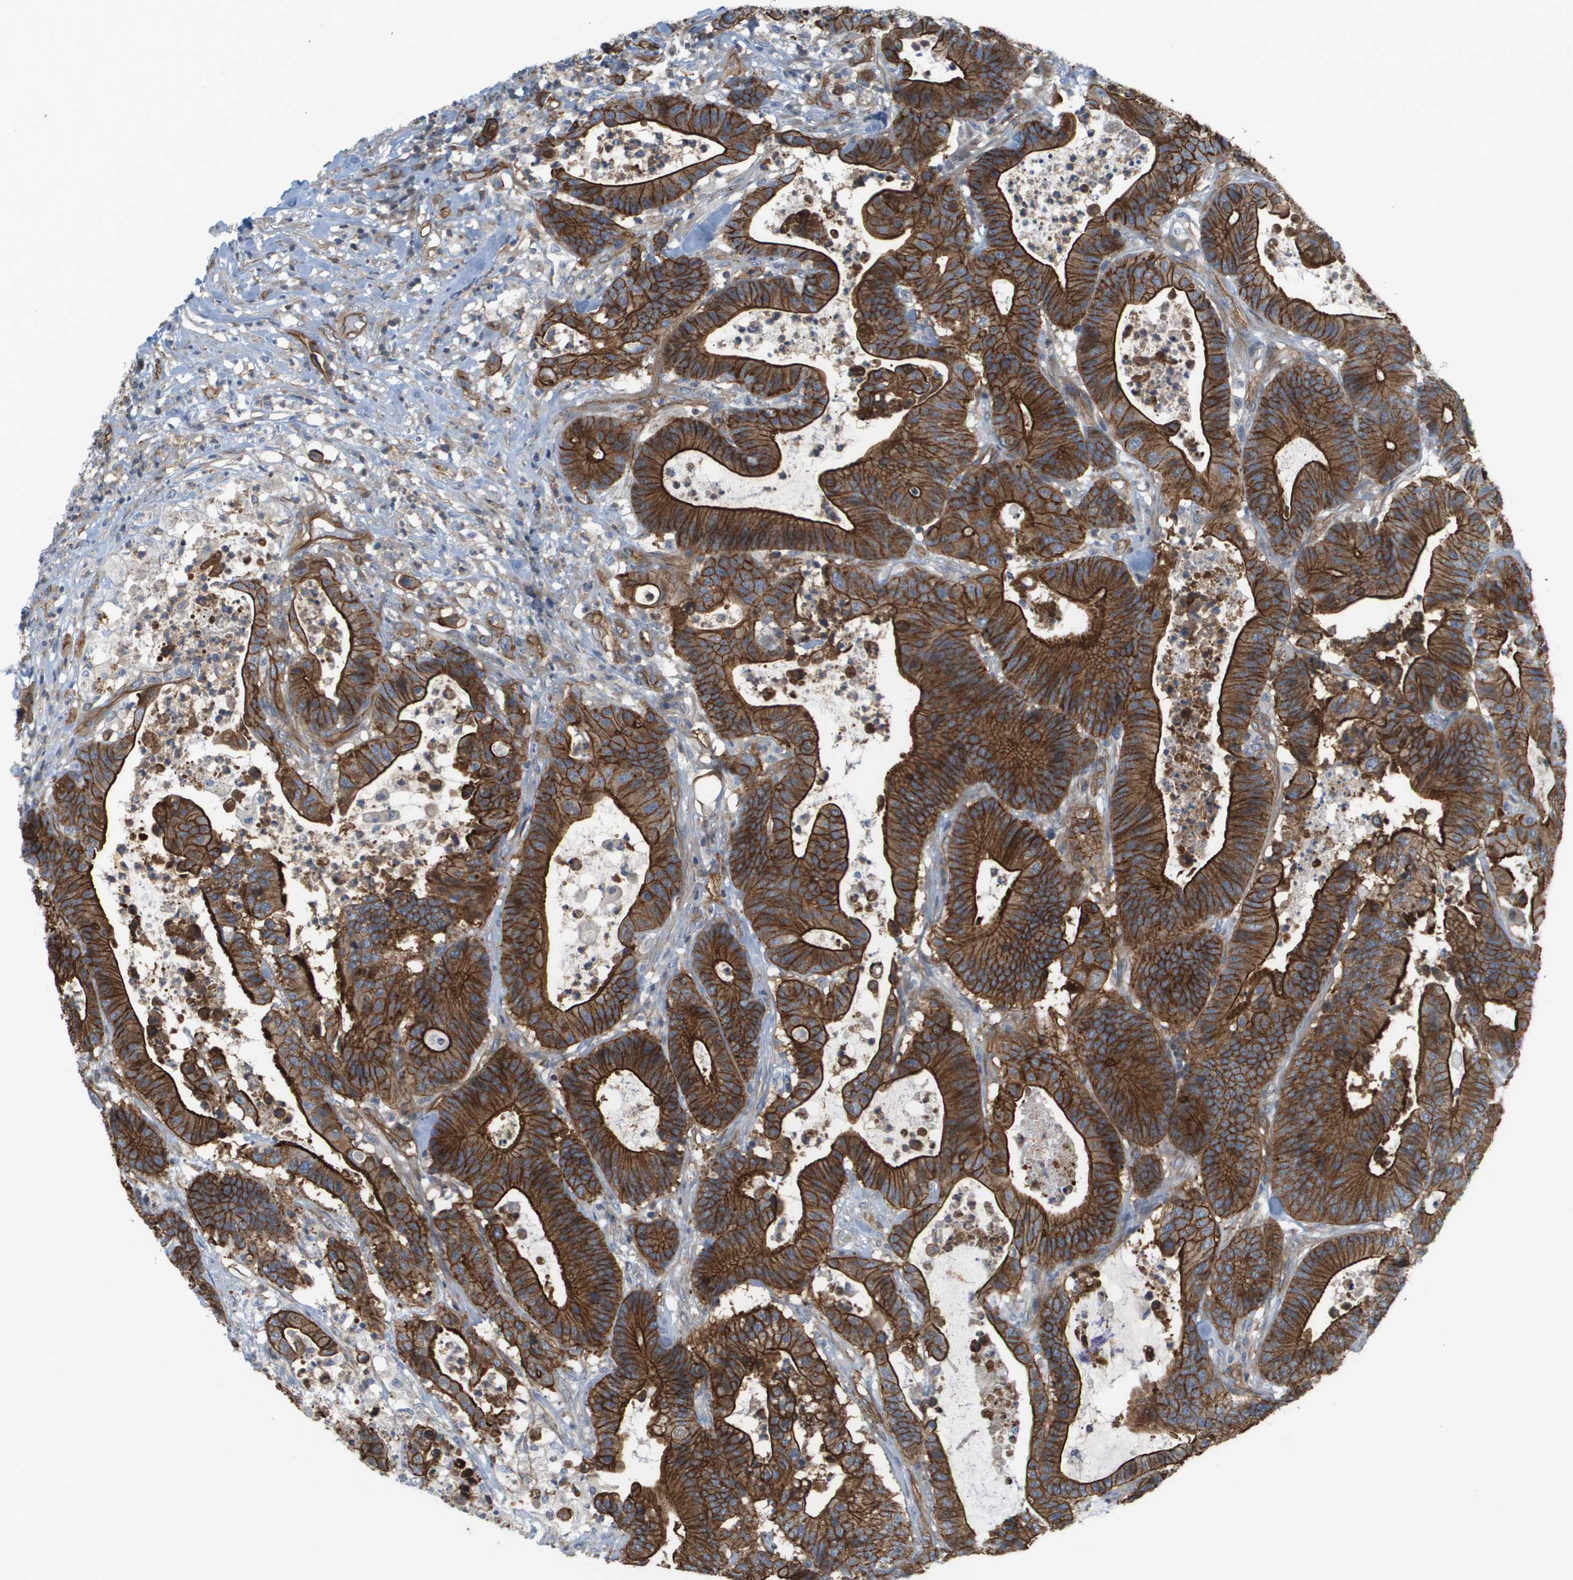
{"staining": {"intensity": "strong", "quantity": ">75%", "location": "cytoplasmic/membranous"}, "tissue": "colorectal cancer", "cell_type": "Tumor cells", "image_type": "cancer", "snomed": [{"axis": "morphology", "description": "Adenocarcinoma, NOS"}, {"axis": "topography", "description": "Colon"}], "caption": "The histopathology image displays staining of colorectal cancer (adenocarcinoma), revealing strong cytoplasmic/membranous protein expression (brown color) within tumor cells.", "gene": "SGMS2", "patient": {"sex": "female", "age": 84}}